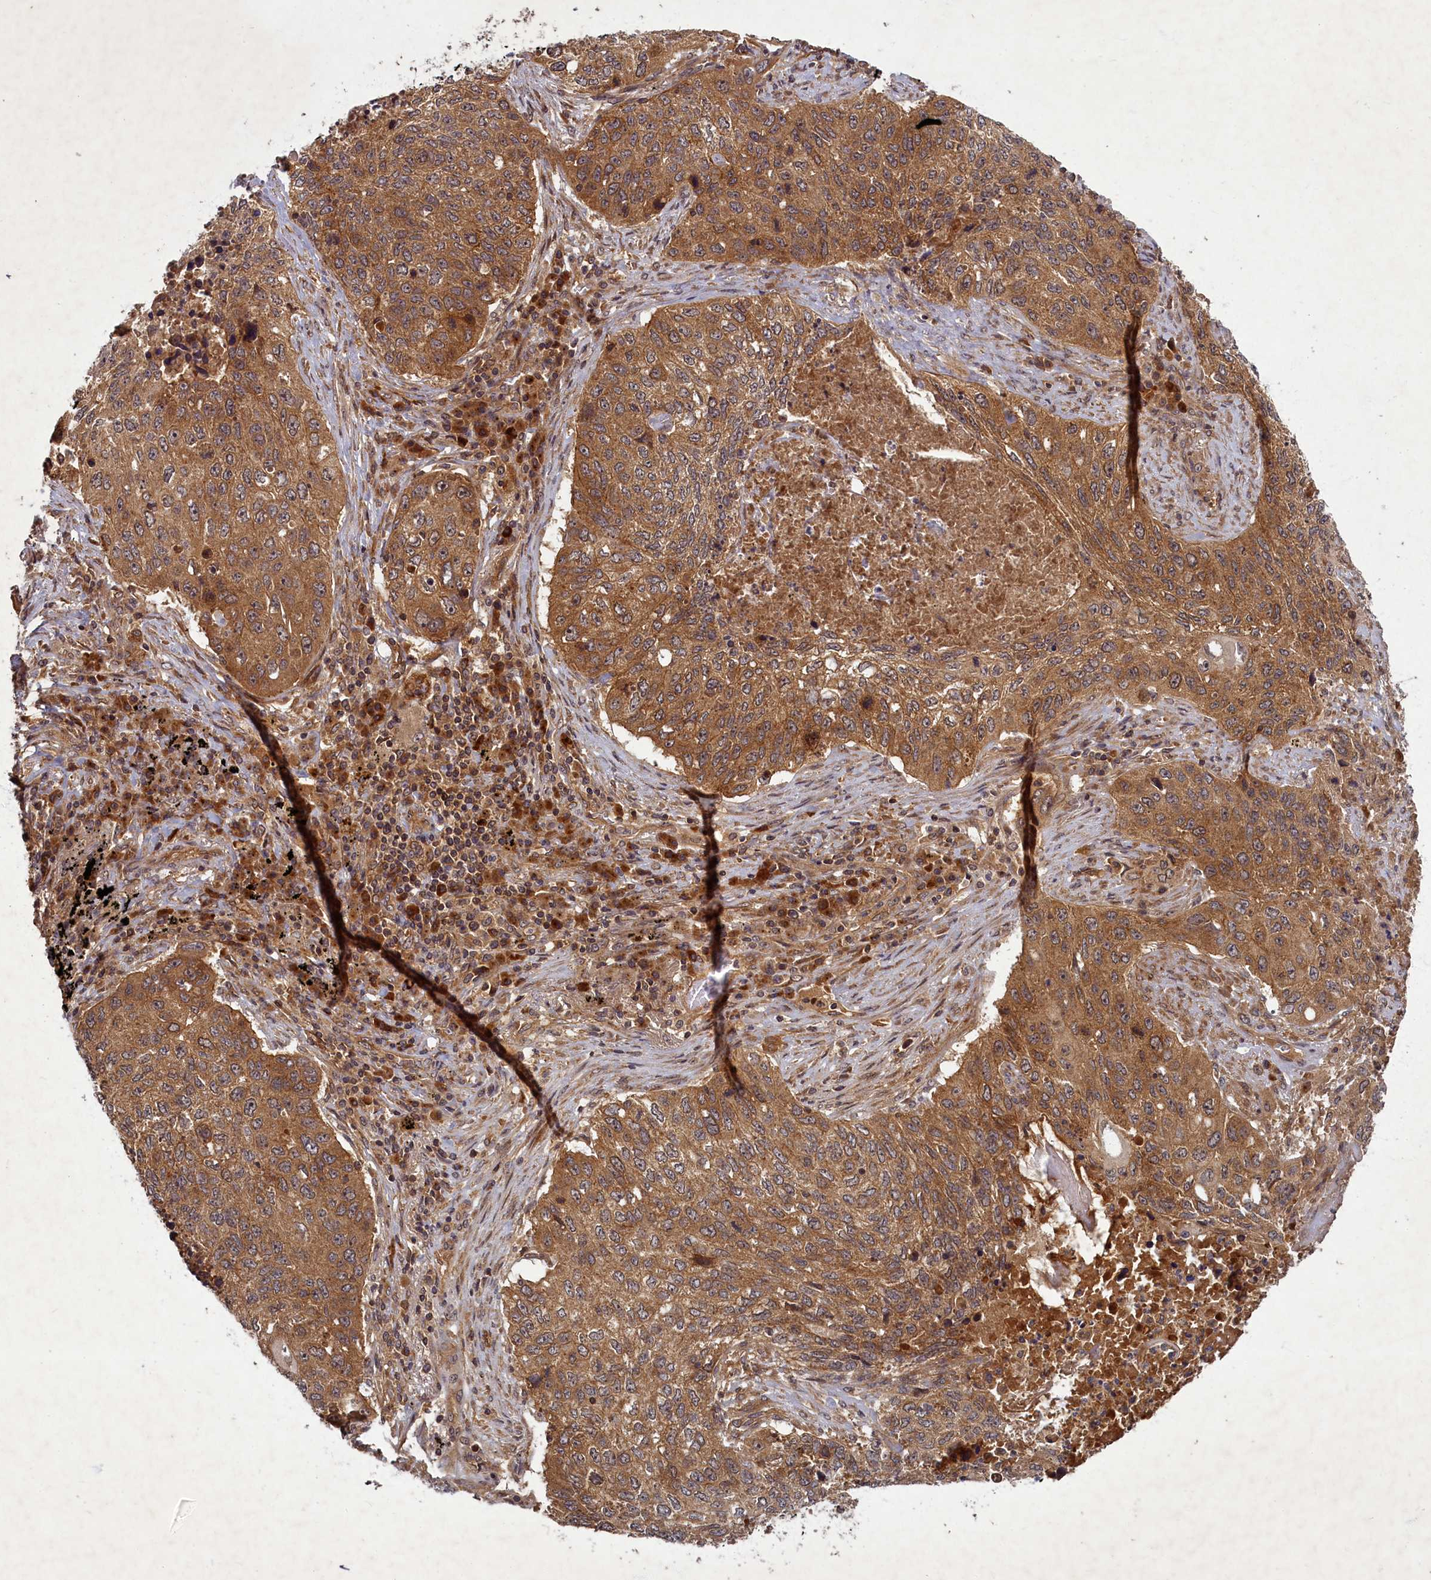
{"staining": {"intensity": "moderate", "quantity": ">75%", "location": "cytoplasmic/membranous"}, "tissue": "lung cancer", "cell_type": "Tumor cells", "image_type": "cancer", "snomed": [{"axis": "morphology", "description": "Squamous cell carcinoma, NOS"}, {"axis": "topography", "description": "Lung"}], "caption": "Approximately >75% of tumor cells in human lung squamous cell carcinoma display moderate cytoplasmic/membranous protein positivity as visualized by brown immunohistochemical staining.", "gene": "BICD1", "patient": {"sex": "female", "age": 63}}